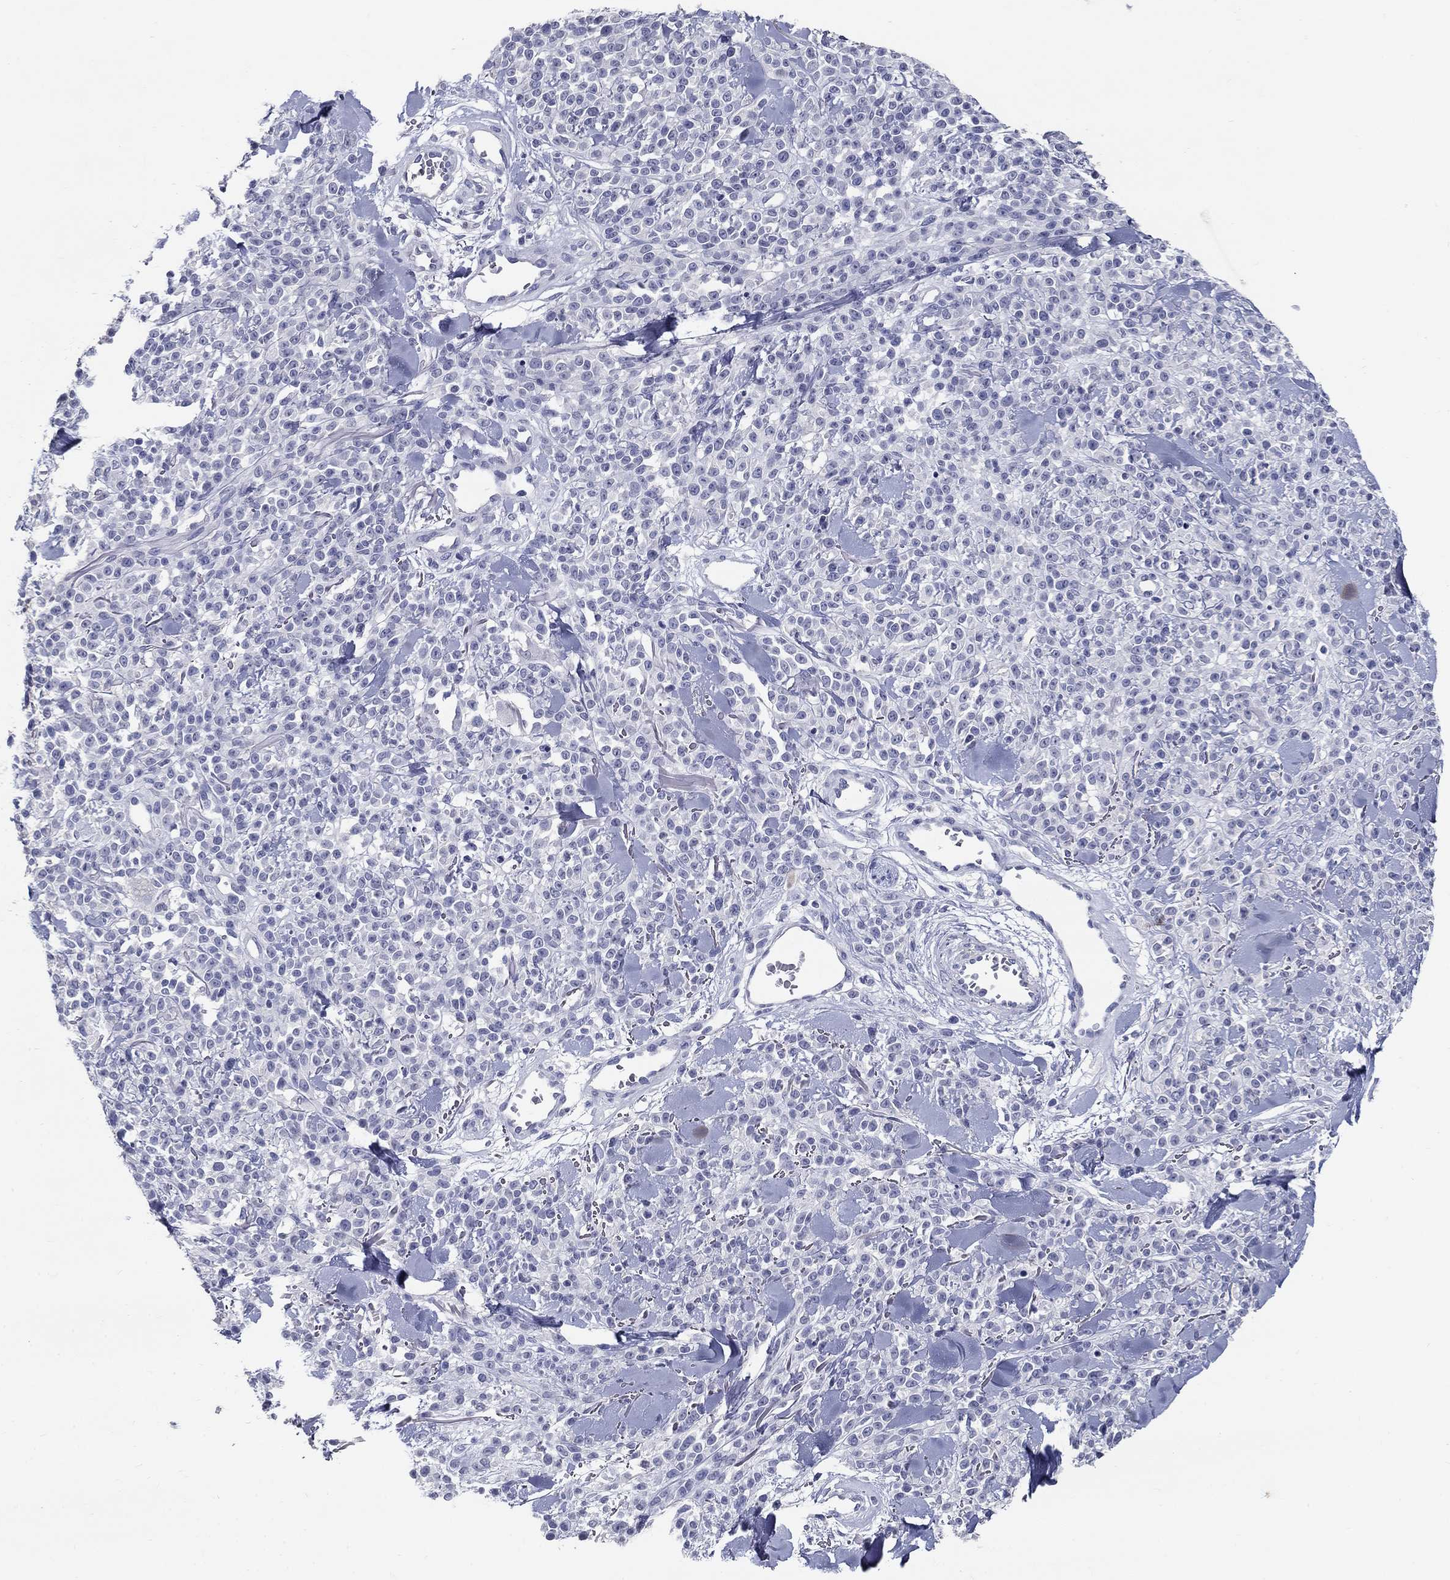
{"staining": {"intensity": "negative", "quantity": "none", "location": "none"}, "tissue": "melanoma", "cell_type": "Tumor cells", "image_type": "cancer", "snomed": [{"axis": "morphology", "description": "Malignant melanoma, NOS"}, {"axis": "topography", "description": "Skin"}, {"axis": "topography", "description": "Skin of trunk"}], "caption": "Protein analysis of melanoma displays no significant positivity in tumor cells.", "gene": "POMC", "patient": {"sex": "male", "age": 74}}